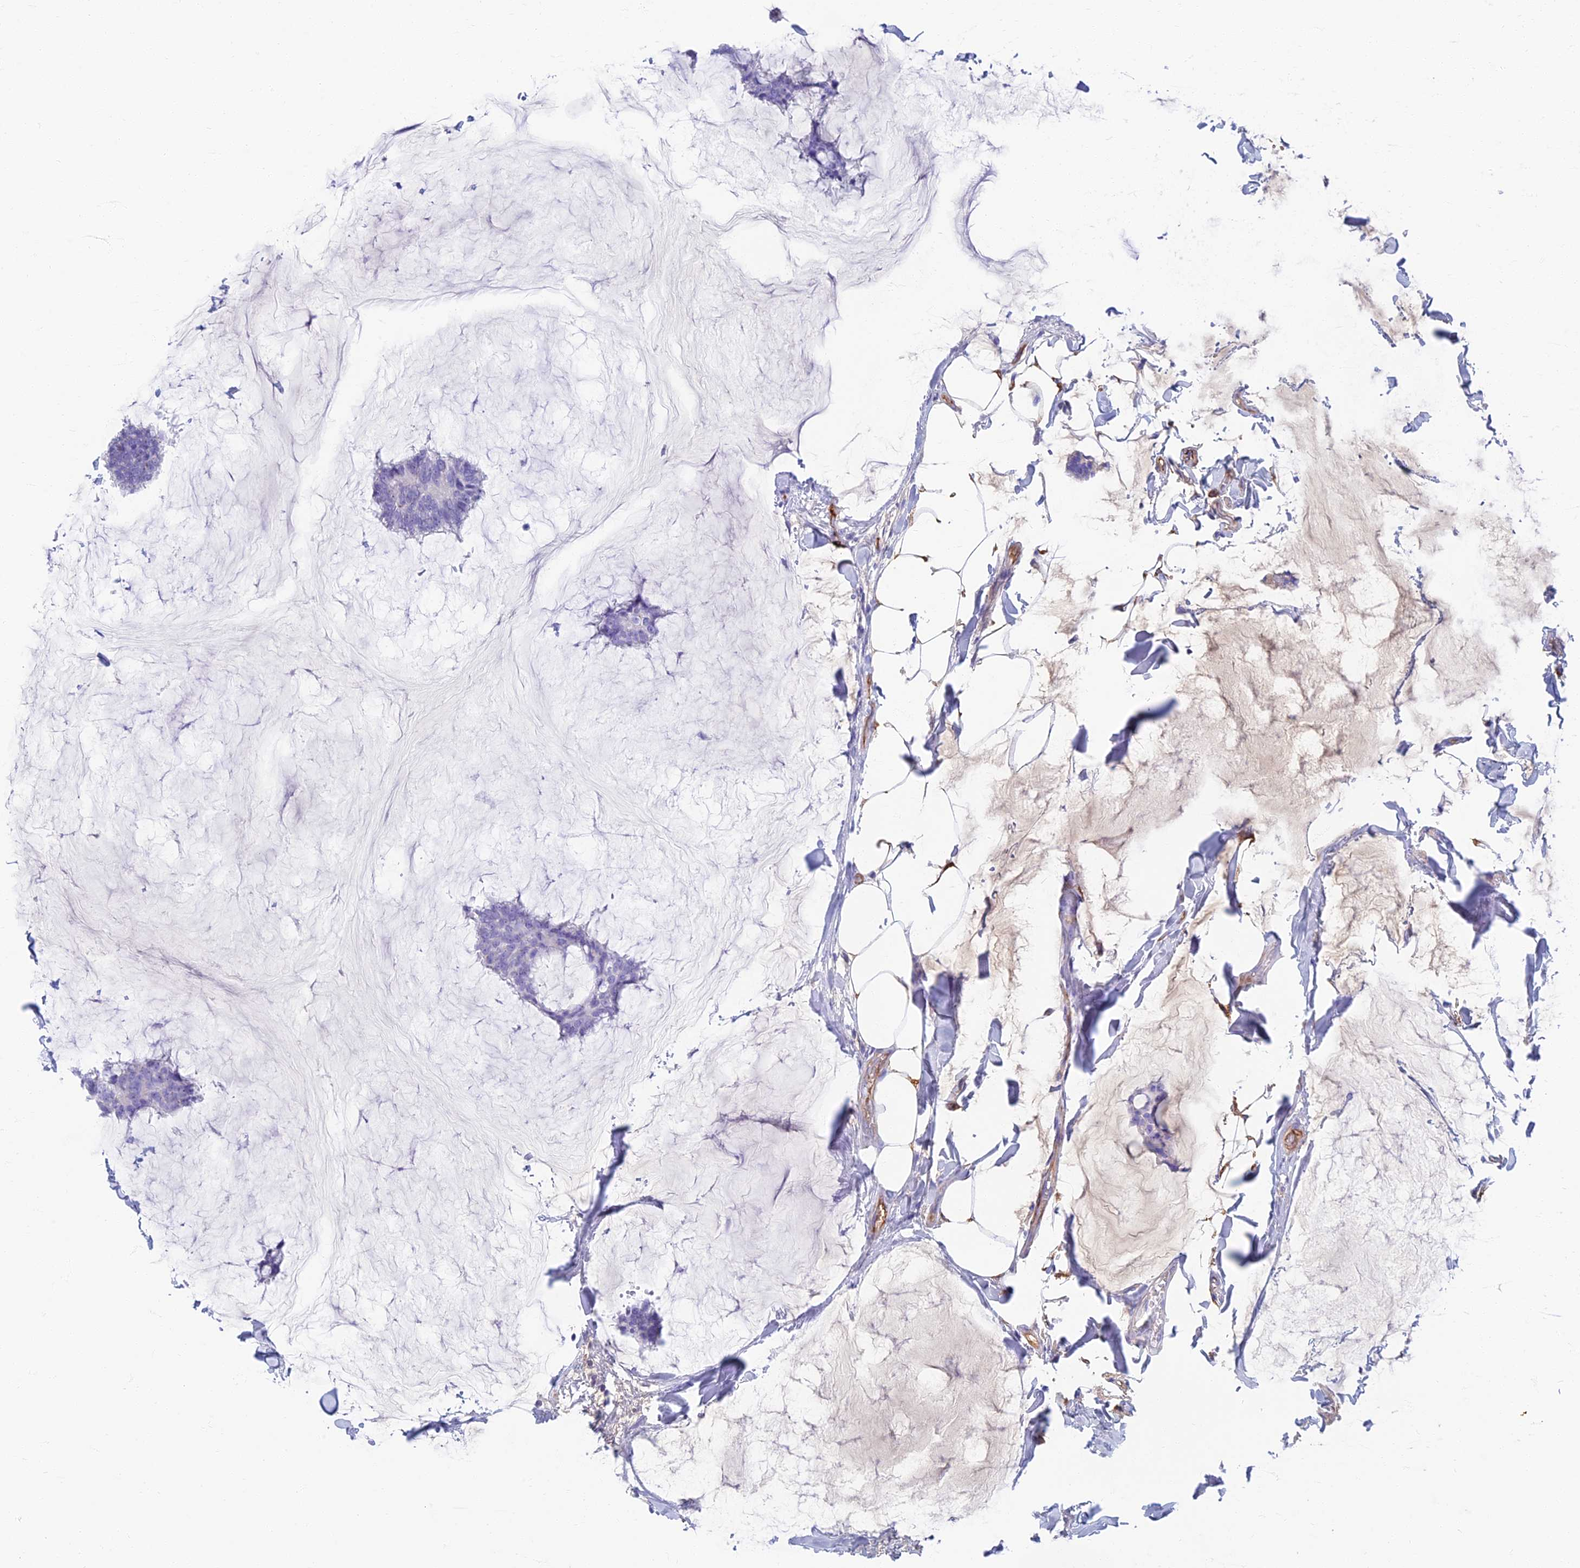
{"staining": {"intensity": "negative", "quantity": "none", "location": "none"}, "tissue": "breast cancer", "cell_type": "Tumor cells", "image_type": "cancer", "snomed": [{"axis": "morphology", "description": "Duct carcinoma"}, {"axis": "topography", "description": "Breast"}], "caption": "DAB immunohistochemical staining of breast intraductal carcinoma demonstrates no significant staining in tumor cells.", "gene": "ETFRF1", "patient": {"sex": "female", "age": 93}}